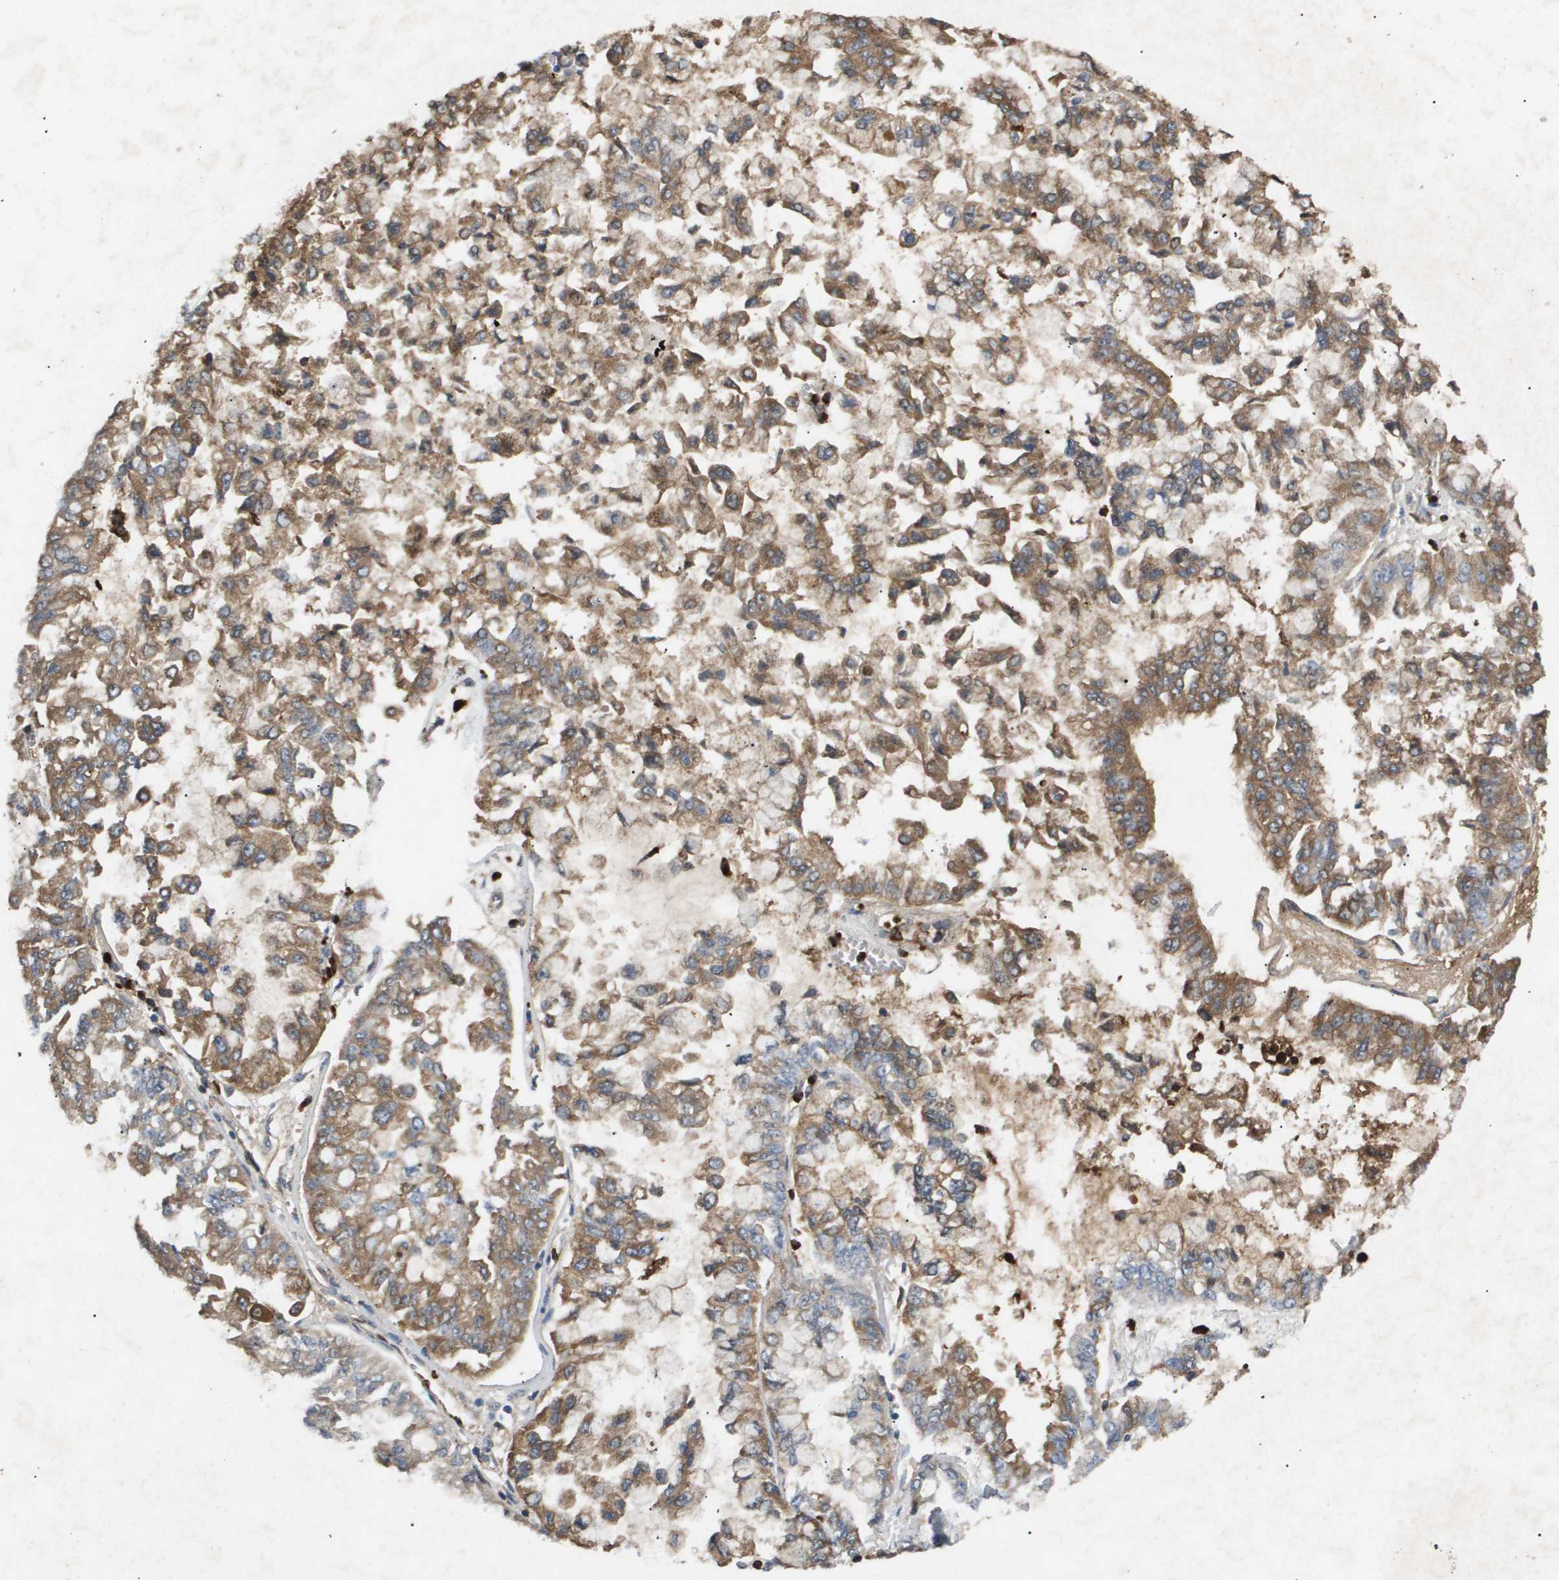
{"staining": {"intensity": "moderate", "quantity": ">75%", "location": "cytoplasmic/membranous"}, "tissue": "liver cancer", "cell_type": "Tumor cells", "image_type": "cancer", "snomed": [{"axis": "morphology", "description": "Cholangiocarcinoma"}, {"axis": "topography", "description": "Liver"}], "caption": "This is an image of immunohistochemistry staining of liver cancer, which shows moderate expression in the cytoplasmic/membranous of tumor cells.", "gene": "ERG", "patient": {"sex": "female", "age": 79}}